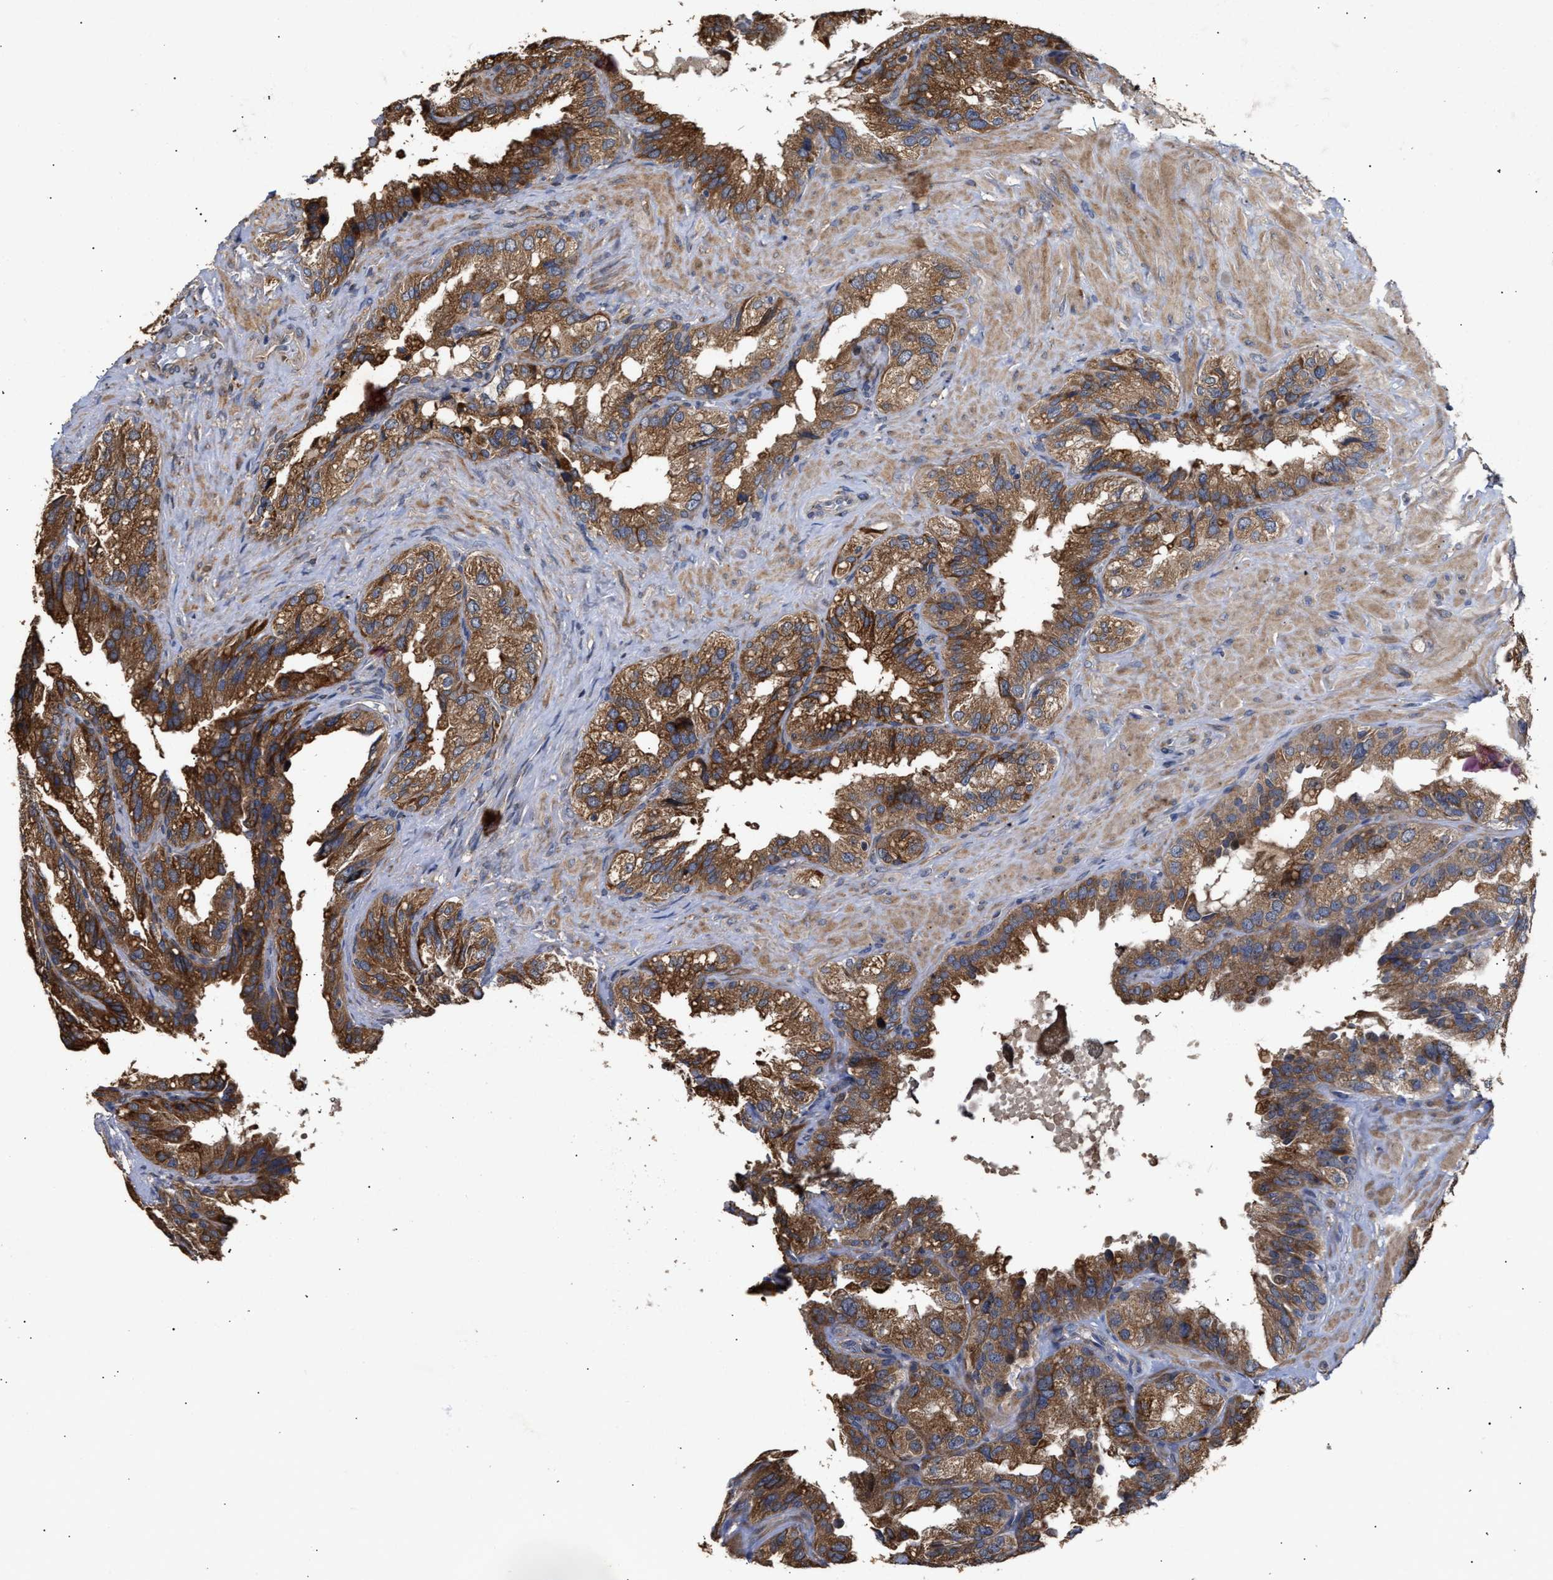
{"staining": {"intensity": "strong", "quantity": "25%-75%", "location": "cytoplasmic/membranous"}, "tissue": "seminal vesicle", "cell_type": "Glandular cells", "image_type": "normal", "snomed": [{"axis": "morphology", "description": "Normal tissue, NOS"}, {"axis": "topography", "description": "Seminal veicle"}], "caption": "Unremarkable seminal vesicle was stained to show a protein in brown. There is high levels of strong cytoplasmic/membranous staining in about 25%-75% of glandular cells. (DAB IHC with brightfield microscopy, high magnification).", "gene": "GOSR1", "patient": {"sex": "male", "age": 68}}